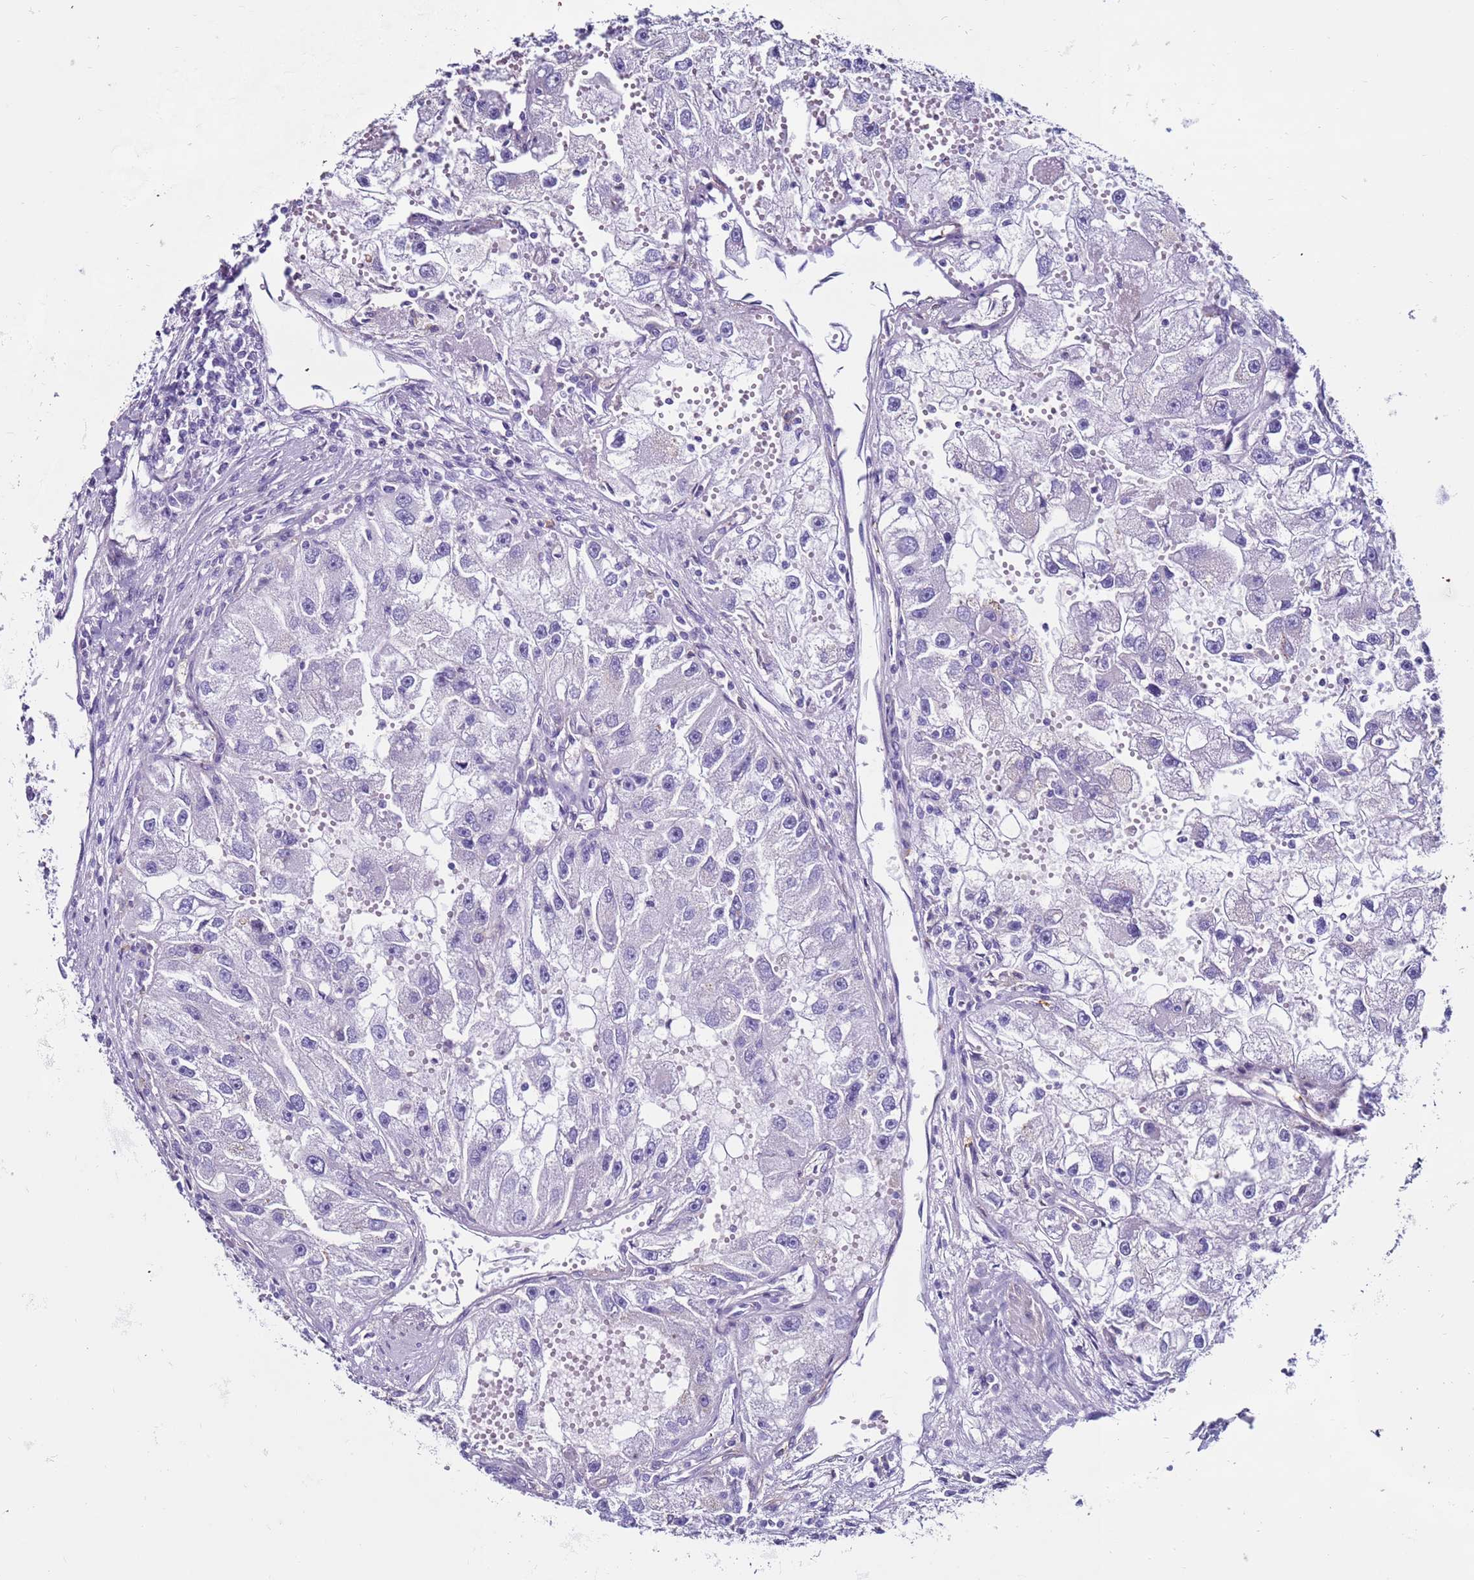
{"staining": {"intensity": "negative", "quantity": "none", "location": "none"}, "tissue": "renal cancer", "cell_type": "Tumor cells", "image_type": "cancer", "snomed": [{"axis": "morphology", "description": "Adenocarcinoma, NOS"}, {"axis": "topography", "description": "Kidney"}], "caption": "An IHC photomicrograph of renal cancer (adenocarcinoma) is shown. There is no staining in tumor cells of renal cancer (adenocarcinoma).", "gene": "CLEC4M", "patient": {"sex": "male", "age": 63}}